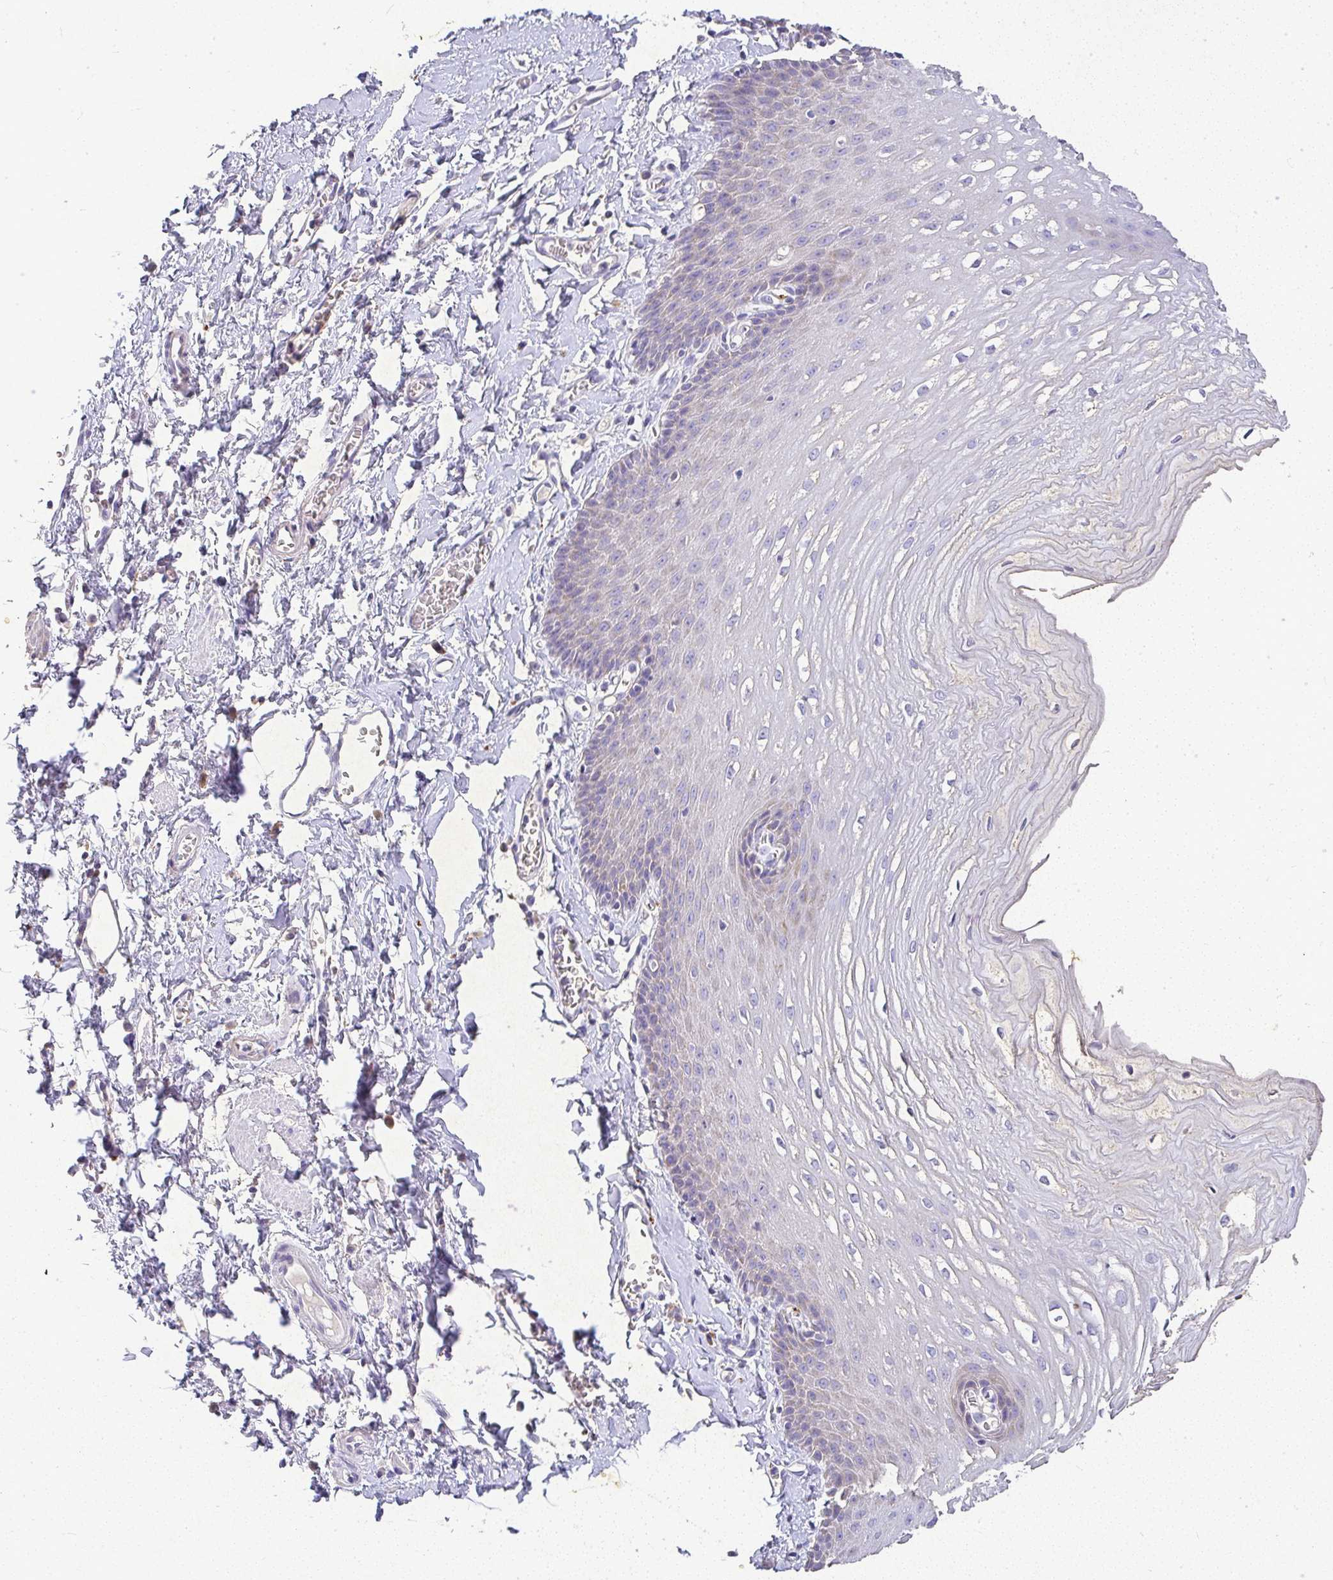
{"staining": {"intensity": "negative", "quantity": "none", "location": "none"}, "tissue": "esophagus", "cell_type": "Squamous epithelial cells", "image_type": "normal", "snomed": [{"axis": "morphology", "description": "Normal tissue, NOS"}, {"axis": "topography", "description": "Esophagus"}], "caption": "Immunohistochemistry histopathology image of unremarkable esophagus stained for a protein (brown), which displays no expression in squamous epithelial cells.", "gene": "RPS2", "patient": {"sex": "male", "age": 70}}